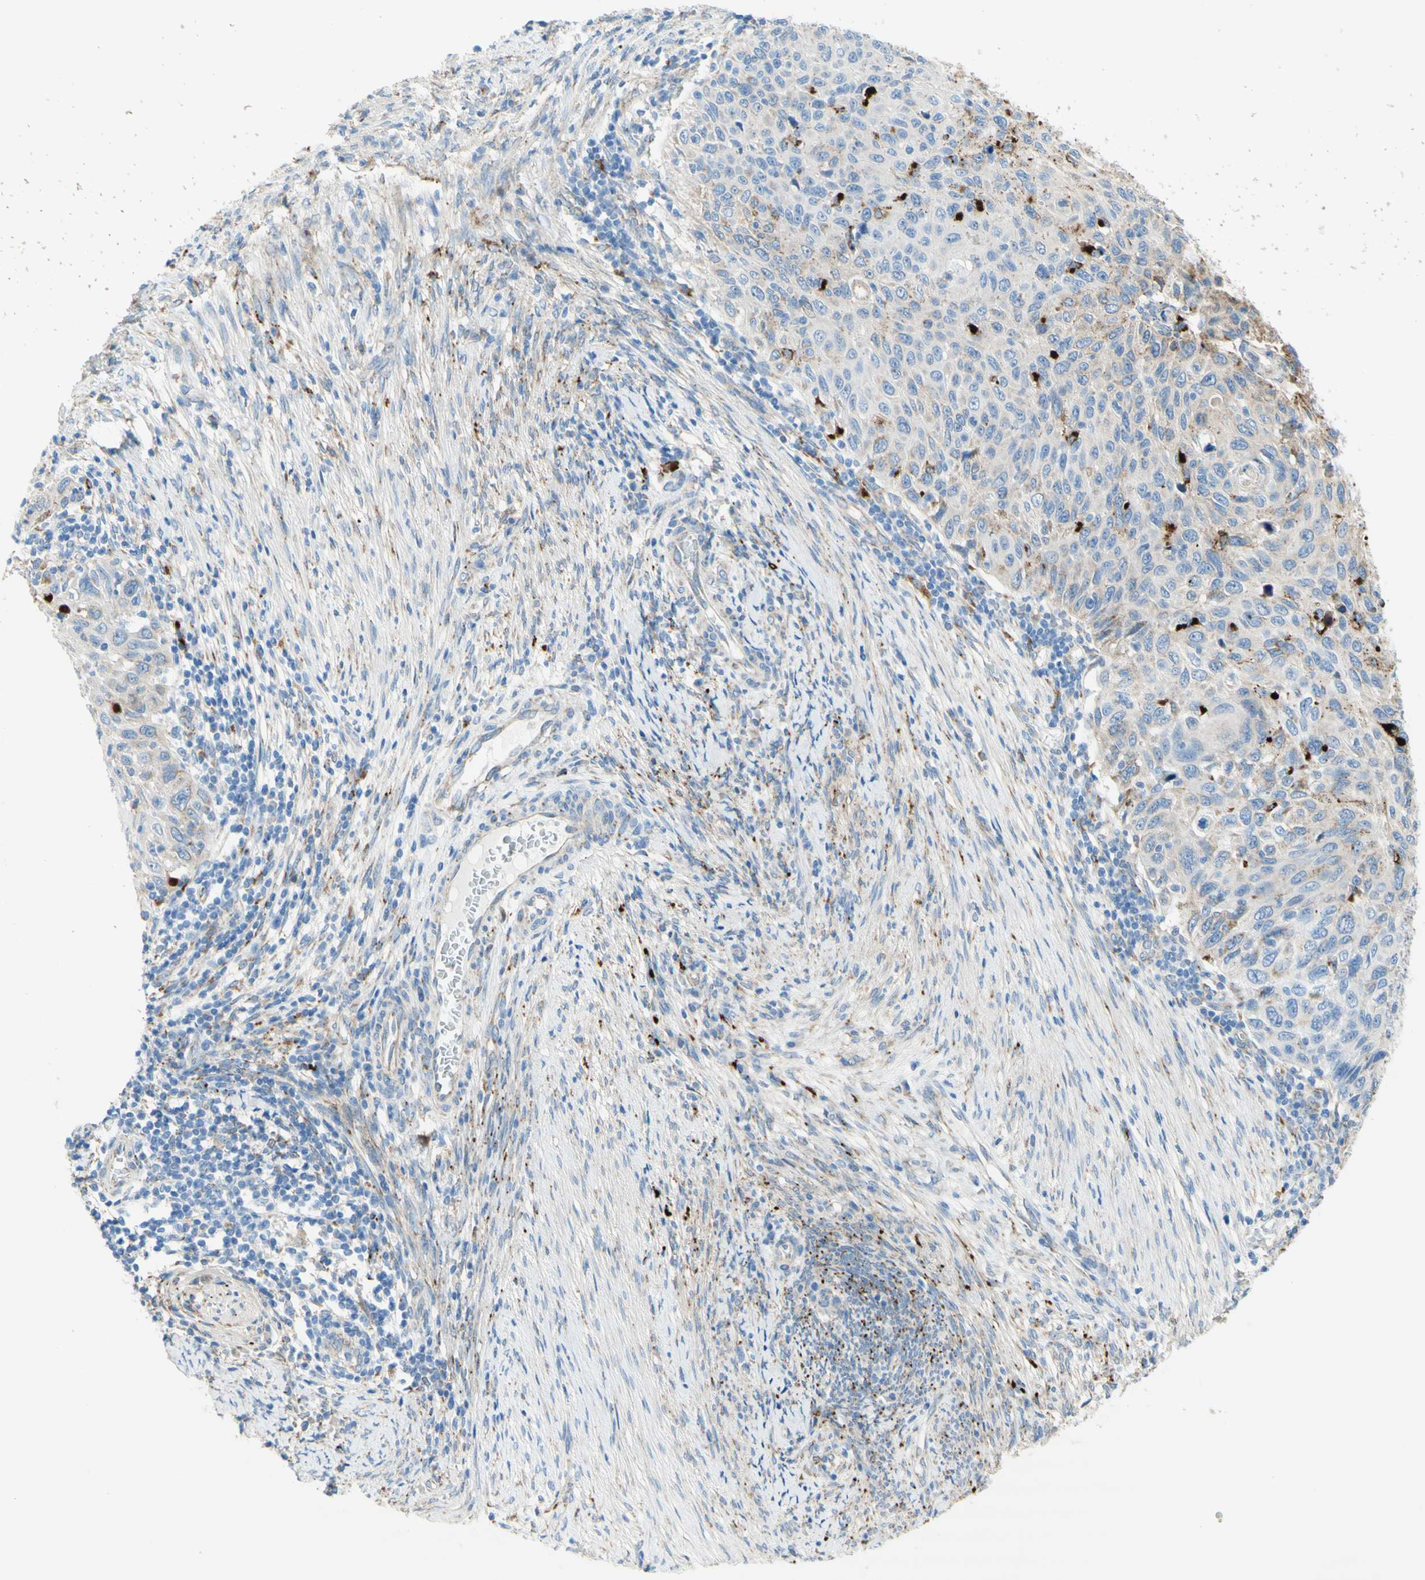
{"staining": {"intensity": "weak", "quantity": "25%-75%", "location": "cytoplasmic/membranous"}, "tissue": "cervical cancer", "cell_type": "Tumor cells", "image_type": "cancer", "snomed": [{"axis": "morphology", "description": "Squamous cell carcinoma, NOS"}, {"axis": "topography", "description": "Cervix"}], "caption": "This photomicrograph demonstrates cervical cancer stained with IHC to label a protein in brown. The cytoplasmic/membranous of tumor cells show weak positivity for the protein. Nuclei are counter-stained blue.", "gene": "URB2", "patient": {"sex": "female", "age": 70}}